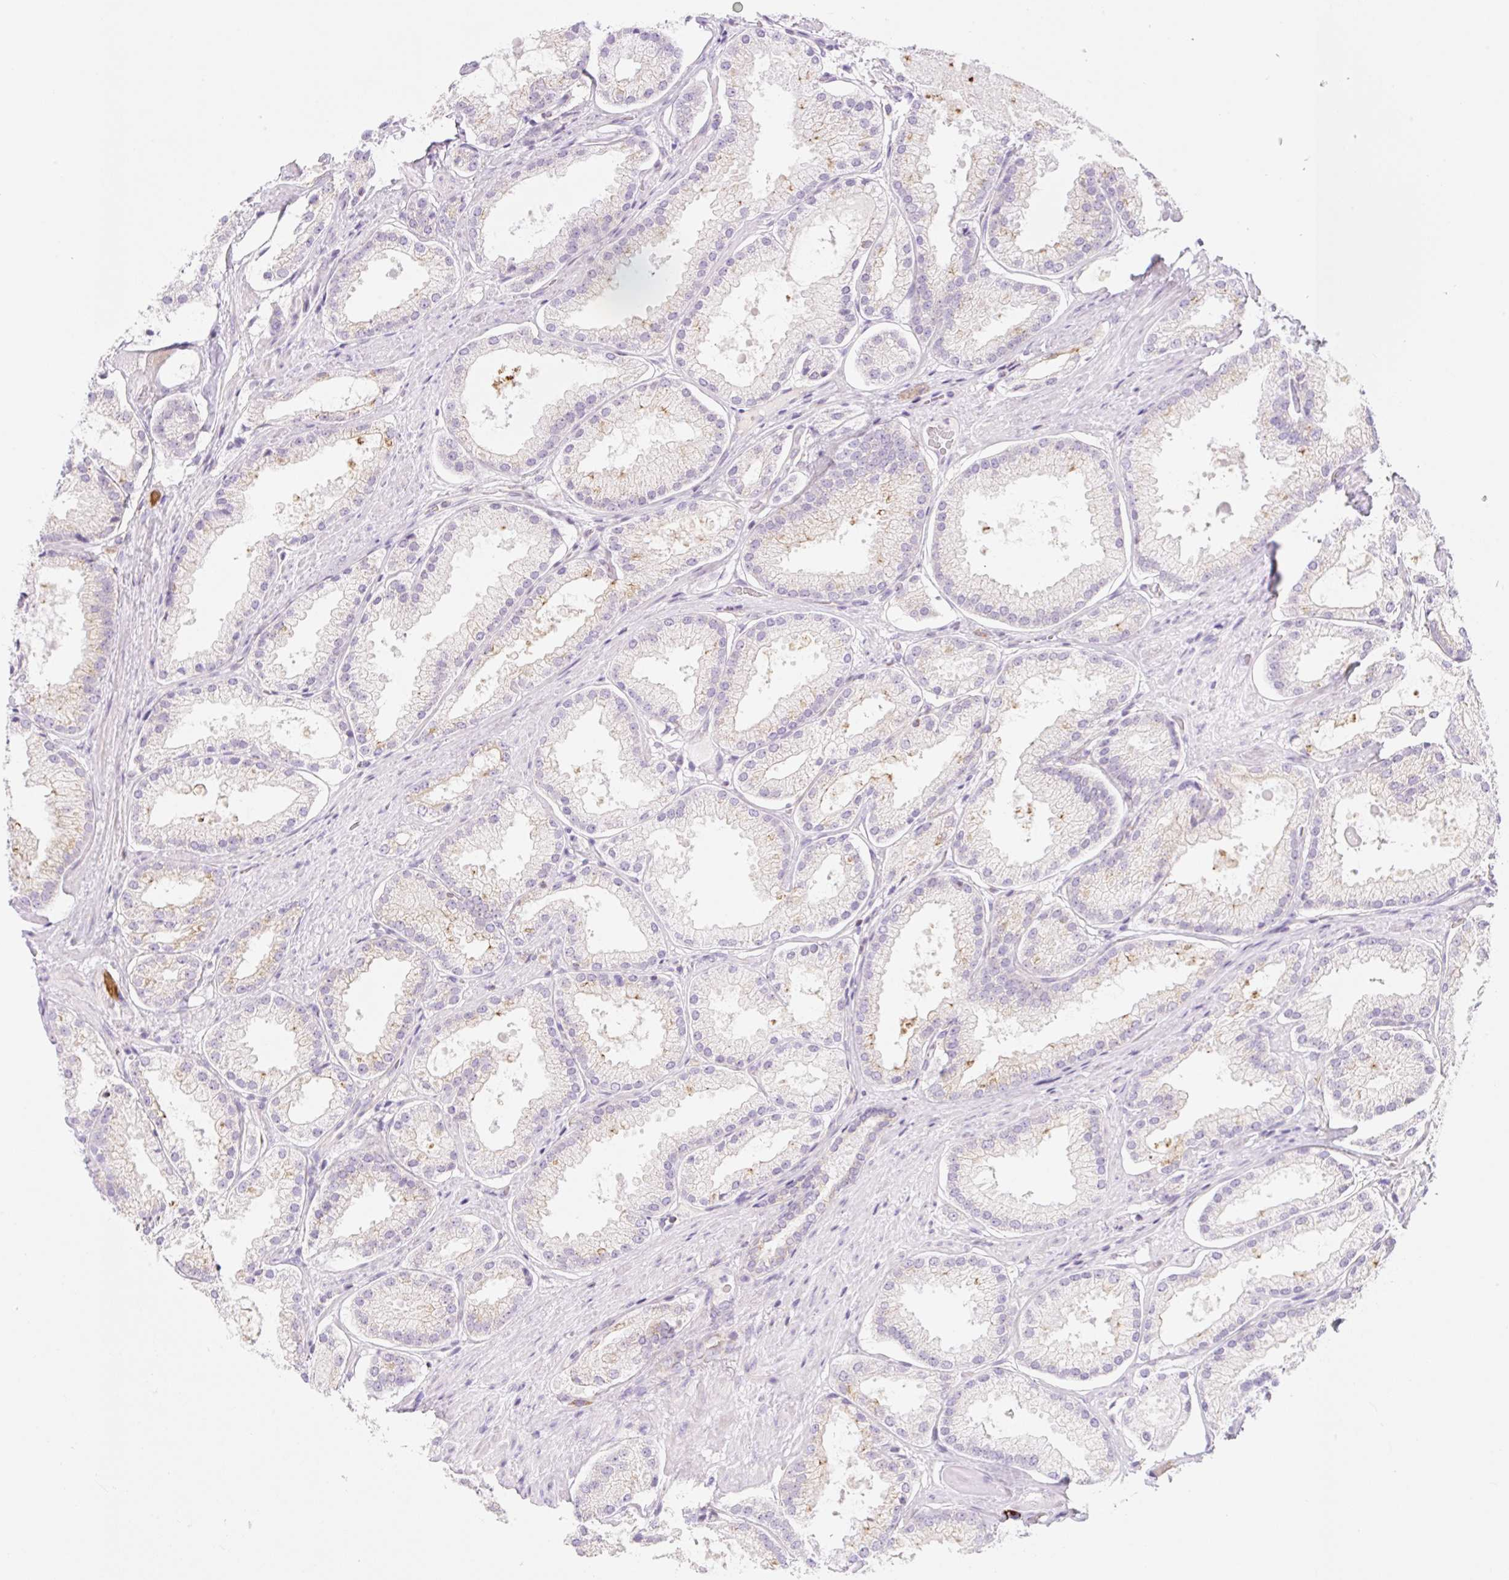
{"staining": {"intensity": "negative", "quantity": "none", "location": "none"}, "tissue": "prostate cancer", "cell_type": "Tumor cells", "image_type": "cancer", "snomed": [{"axis": "morphology", "description": "Adenocarcinoma, High grade"}, {"axis": "topography", "description": "Prostate"}], "caption": "An immunohistochemistry histopathology image of prostate cancer is shown. There is no staining in tumor cells of prostate cancer.", "gene": "FOCAD", "patient": {"sex": "male", "age": 68}}